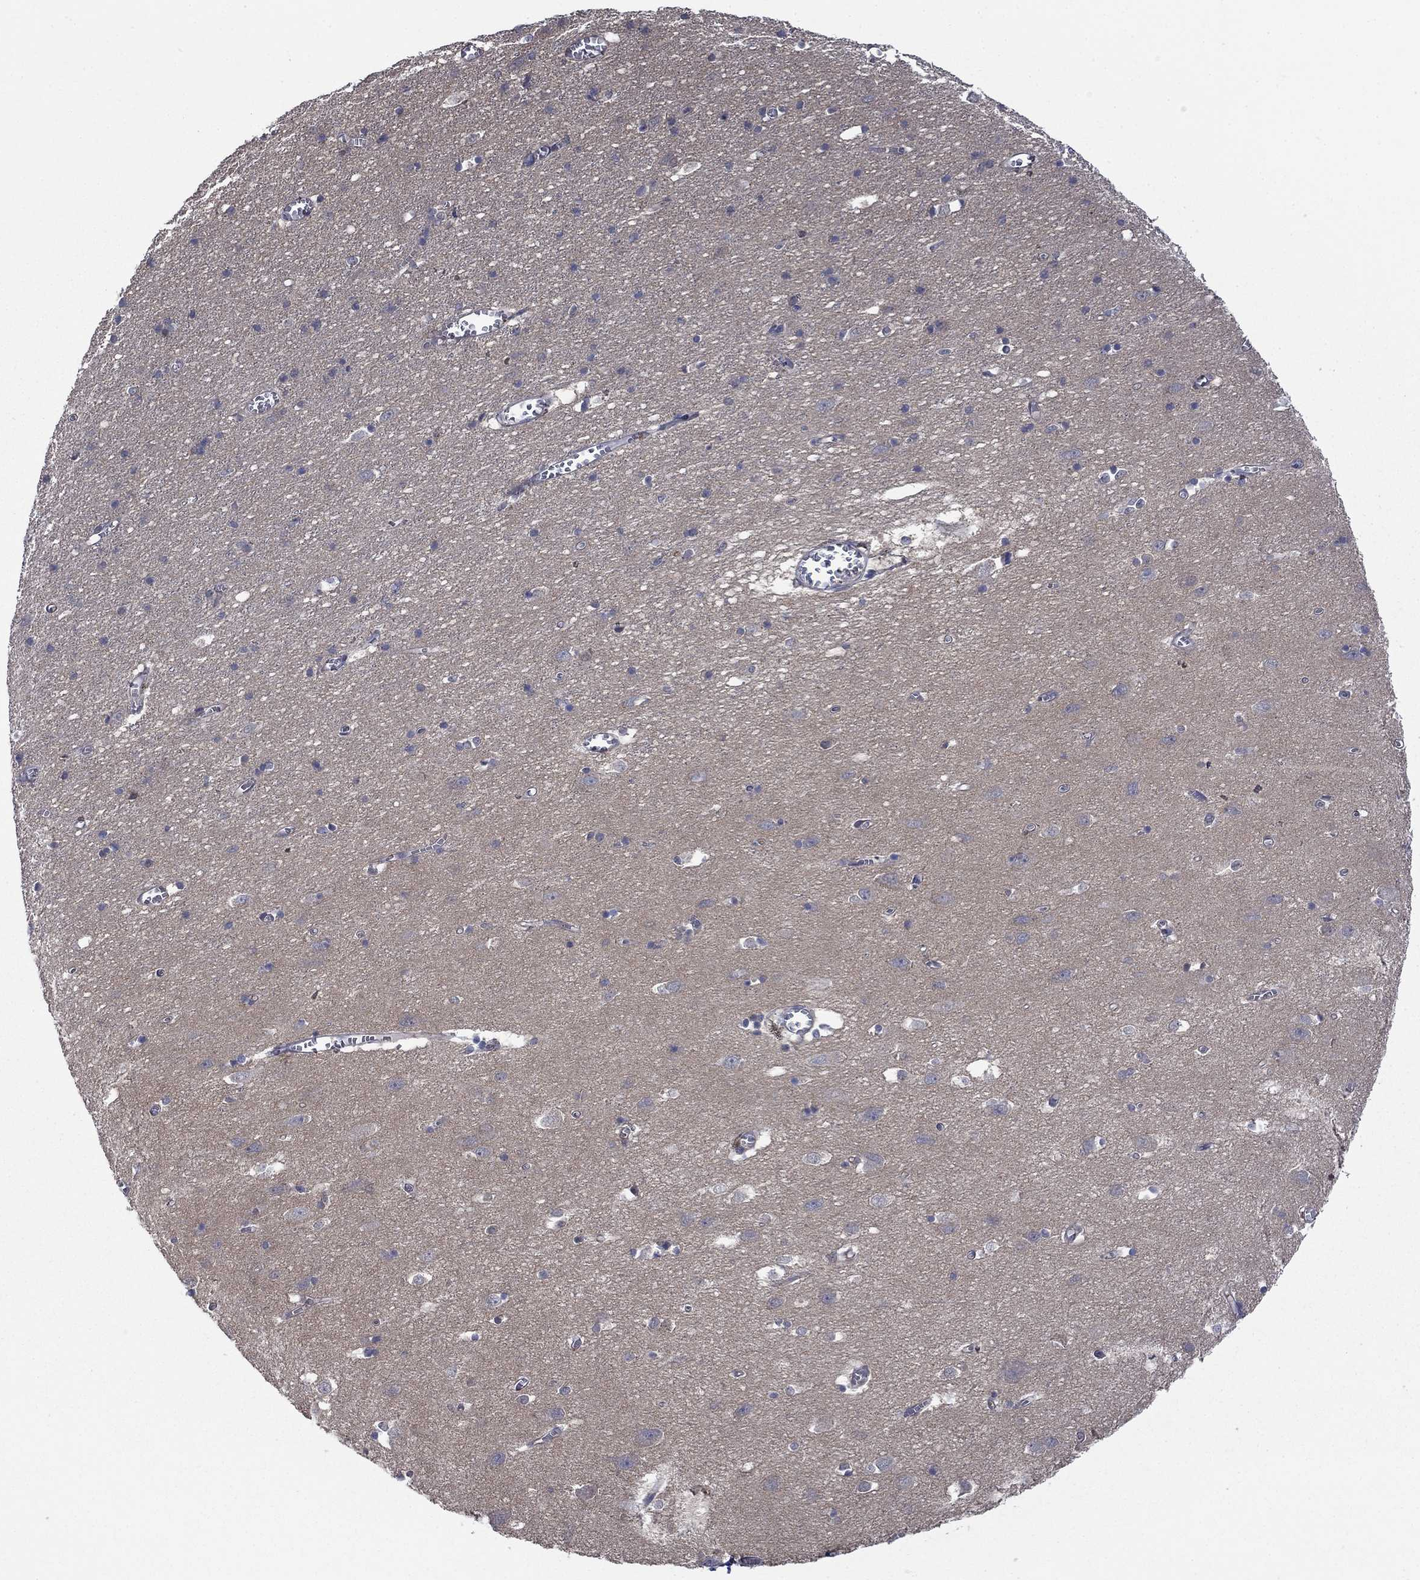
{"staining": {"intensity": "negative", "quantity": "none", "location": "none"}, "tissue": "cerebral cortex", "cell_type": "Endothelial cells", "image_type": "normal", "snomed": [{"axis": "morphology", "description": "Normal tissue, NOS"}, {"axis": "topography", "description": "Cerebral cortex"}], "caption": "A high-resolution histopathology image shows immunohistochemistry (IHC) staining of normal cerebral cortex, which displays no significant positivity in endothelial cells. (Brightfield microscopy of DAB (3,3'-diaminobenzidine) immunohistochemistry (IHC) at high magnification).", "gene": "PDZD2", "patient": {"sex": "male", "age": 70}}